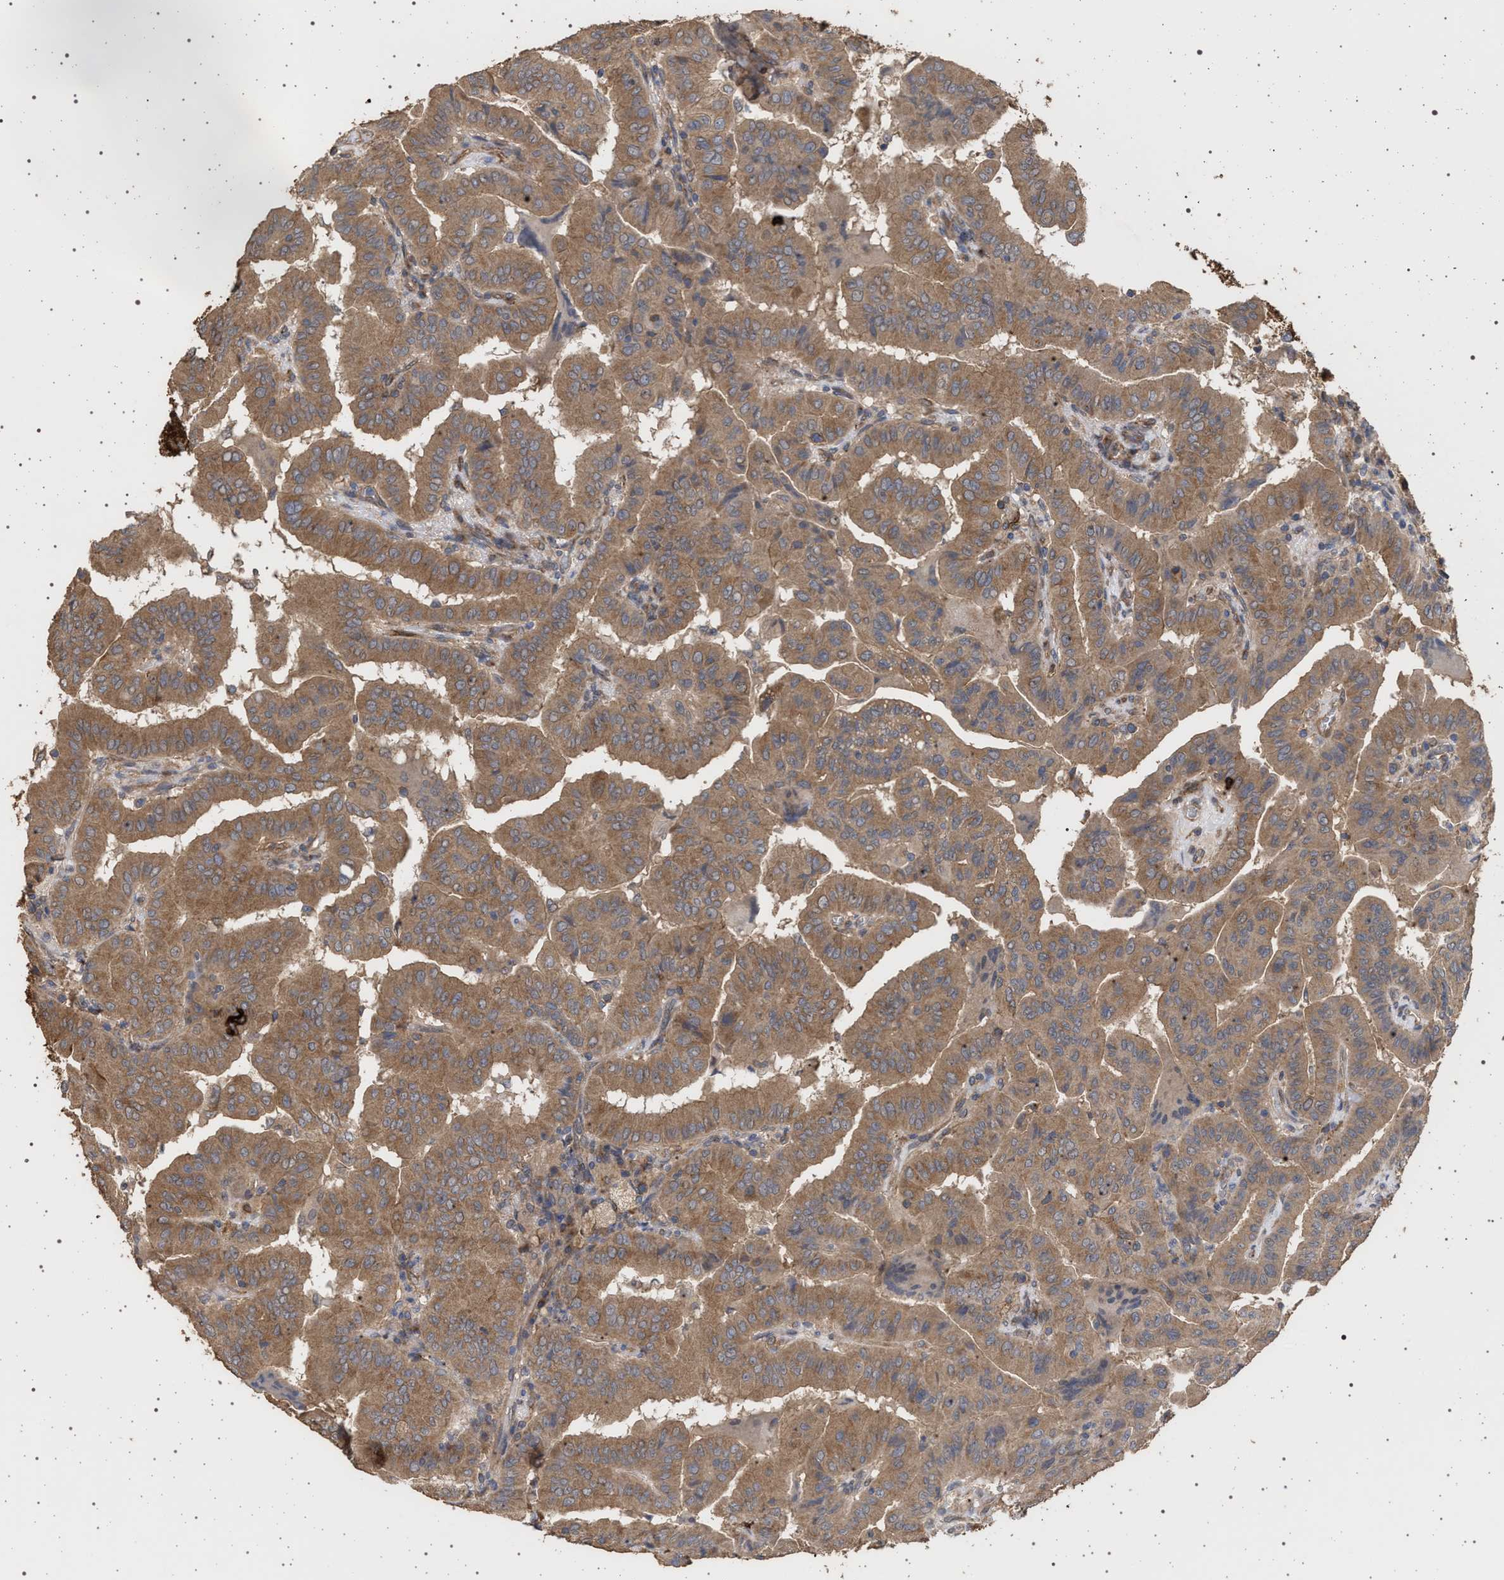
{"staining": {"intensity": "moderate", "quantity": ">75%", "location": "cytoplasmic/membranous"}, "tissue": "thyroid cancer", "cell_type": "Tumor cells", "image_type": "cancer", "snomed": [{"axis": "morphology", "description": "Papillary adenocarcinoma, NOS"}, {"axis": "topography", "description": "Thyroid gland"}], "caption": "Moderate cytoplasmic/membranous protein staining is seen in about >75% of tumor cells in thyroid cancer.", "gene": "IFT20", "patient": {"sex": "male", "age": 33}}